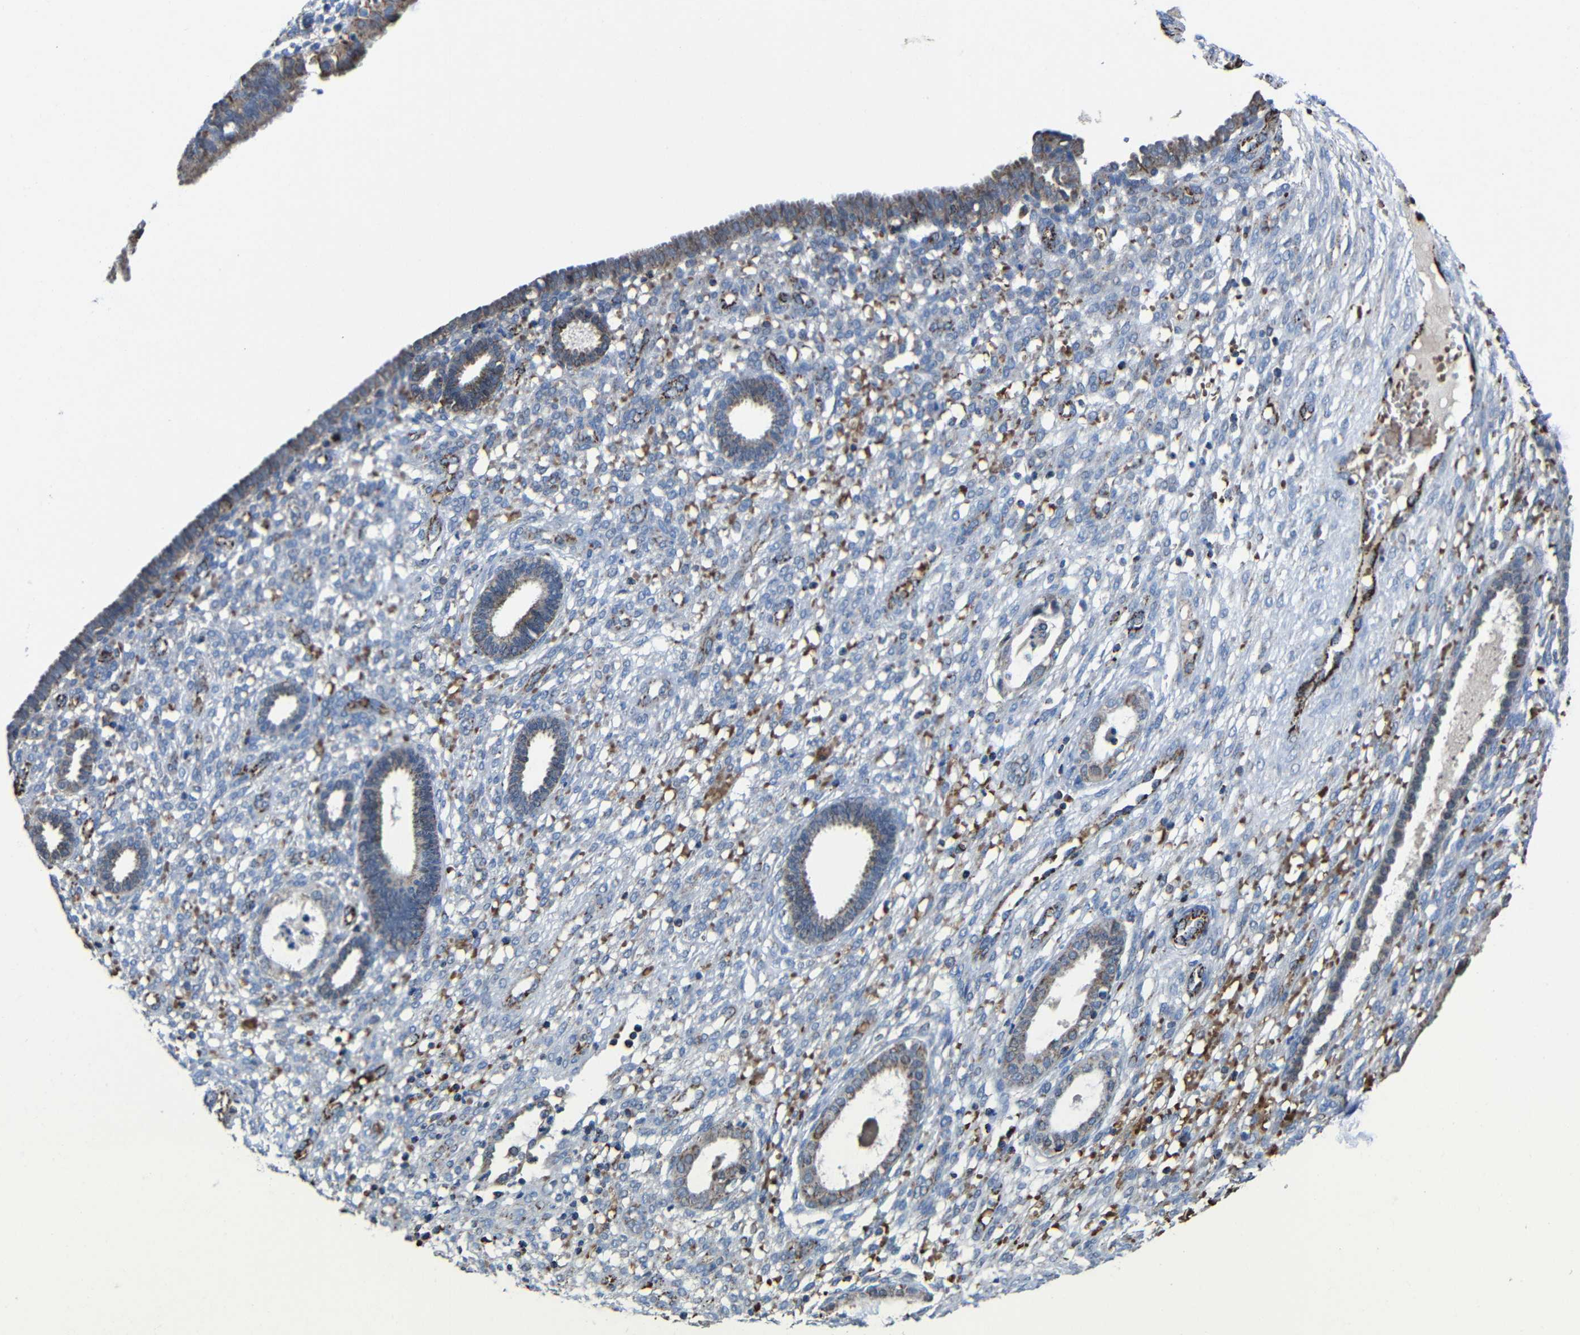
{"staining": {"intensity": "negative", "quantity": "none", "location": "none"}, "tissue": "endometrium", "cell_type": "Cells in endometrial stroma", "image_type": "normal", "snomed": [{"axis": "morphology", "description": "Normal tissue, NOS"}, {"axis": "topography", "description": "Endometrium"}], "caption": "The image shows no staining of cells in endometrial stroma in unremarkable endometrium.", "gene": "CA5B", "patient": {"sex": "female", "age": 61}}